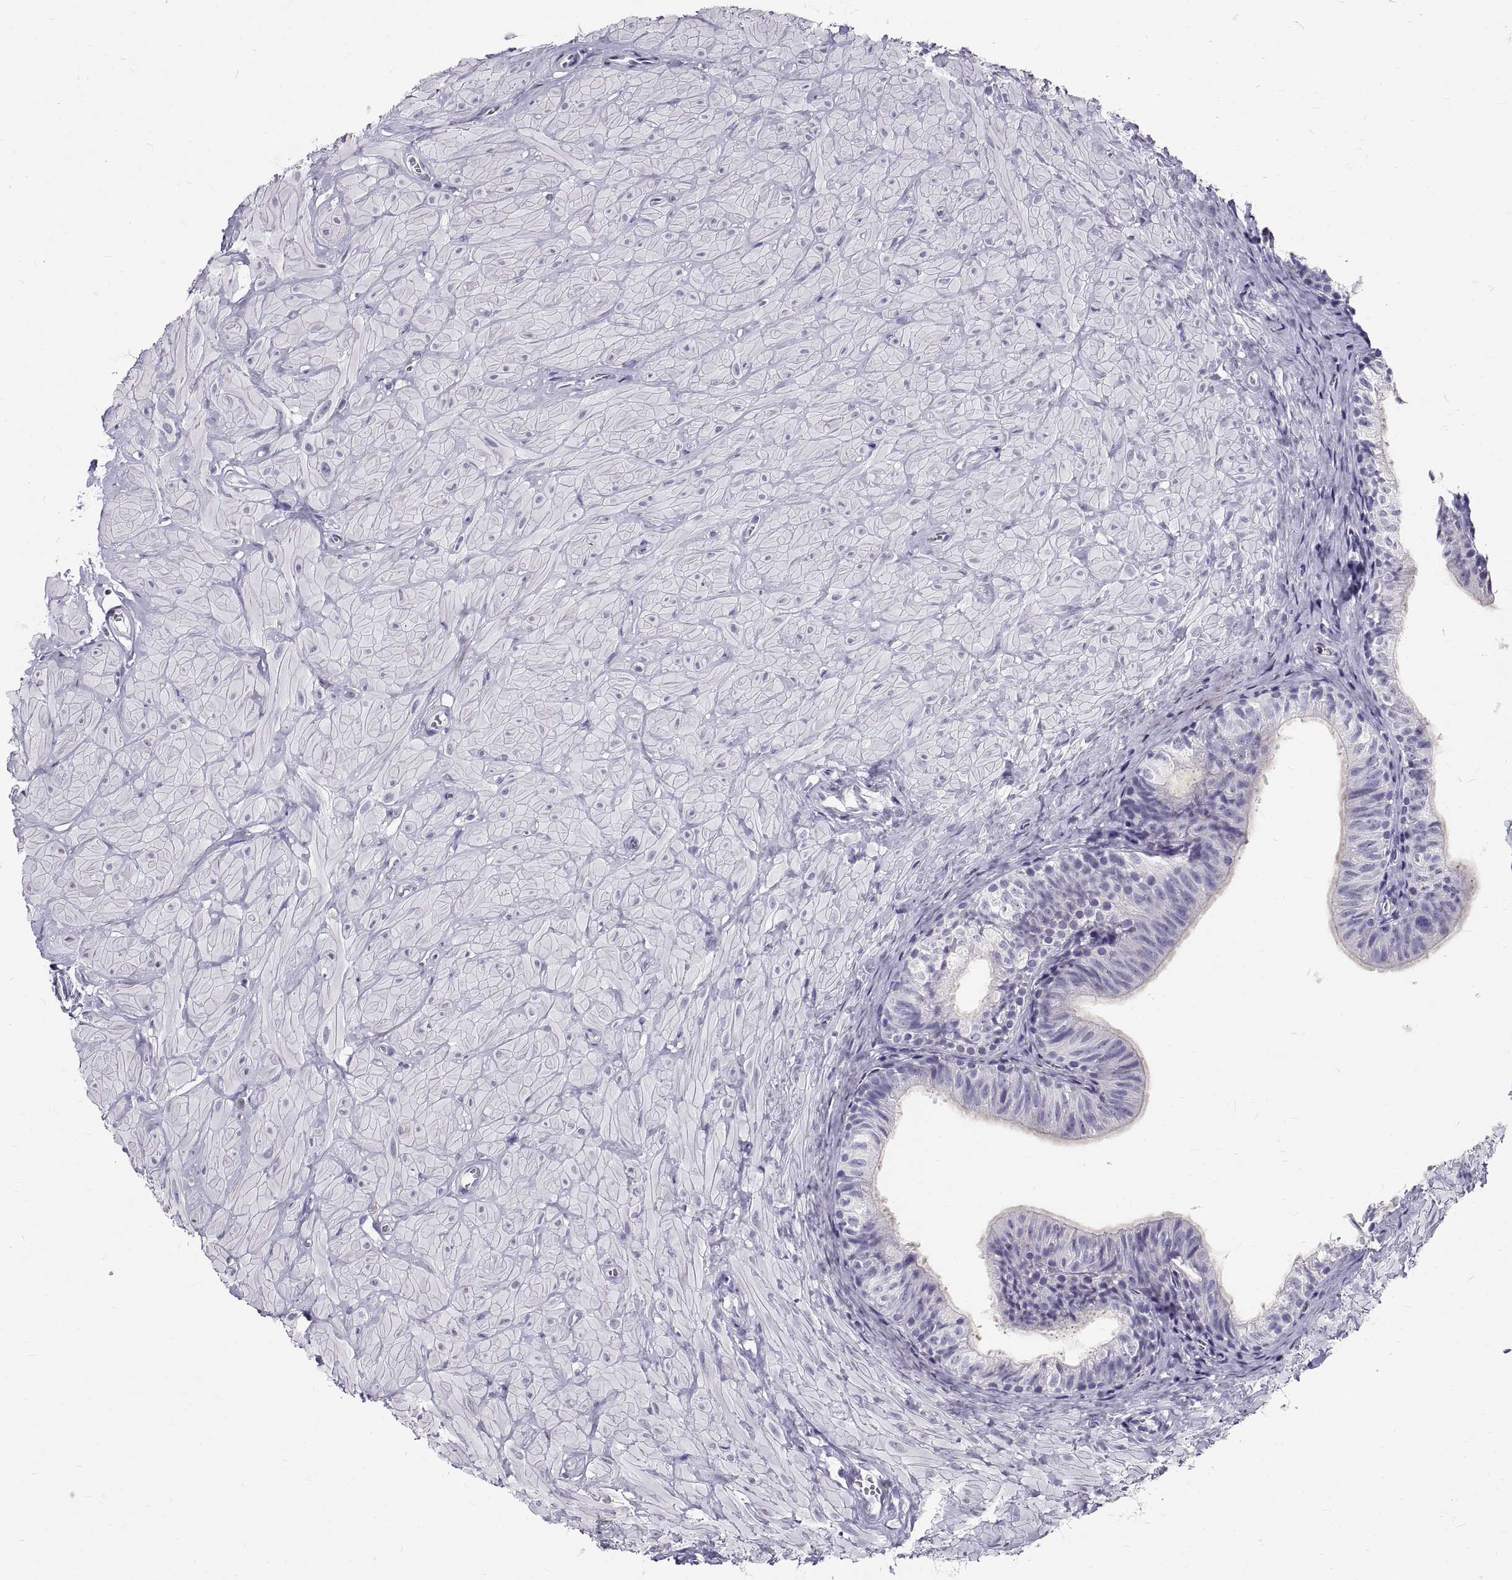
{"staining": {"intensity": "negative", "quantity": "none", "location": "none"}, "tissue": "epididymis", "cell_type": "Glandular cells", "image_type": "normal", "snomed": [{"axis": "morphology", "description": "Normal tissue, NOS"}, {"axis": "topography", "description": "Epididymis"}, {"axis": "topography", "description": "Vas deferens"}], "caption": "DAB immunohistochemical staining of normal human epididymis reveals no significant expression in glandular cells.", "gene": "GNG12", "patient": {"sex": "male", "age": 23}}